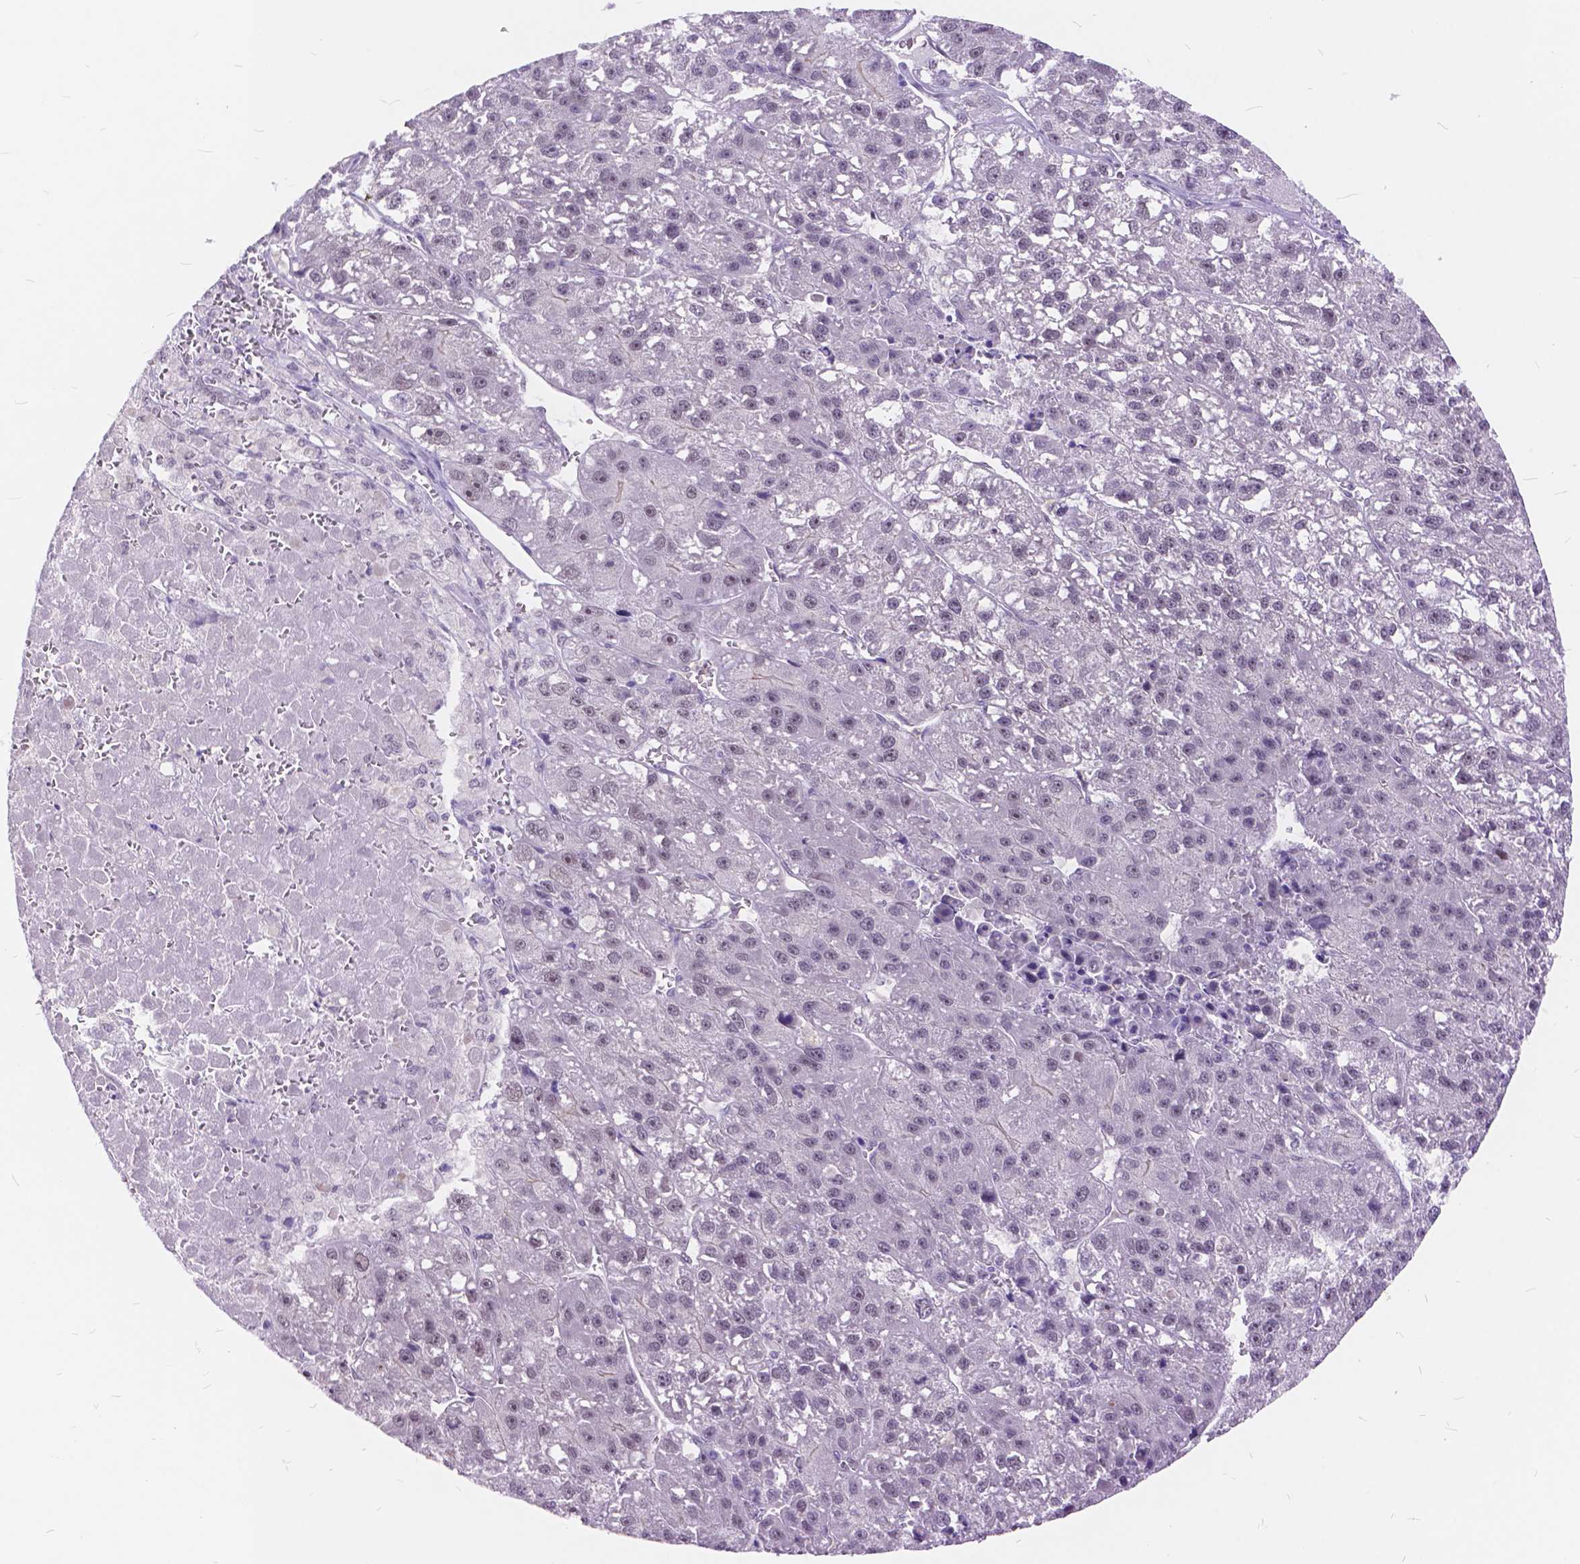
{"staining": {"intensity": "negative", "quantity": "none", "location": "none"}, "tissue": "liver cancer", "cell_type": "Tumor cells", "image_type": "cancer", "snomed": [{"axis": "morphology", "description": "Carcinoma, Hepatocellular, NOS"}, {"axis": "topography", "description": "Liver"}], "caption": "A high-resolution image shows immunohistochemistry staining of liver cancer, which reveals no significant expression in tumor cells. (DAB (3,3'-diaminobenzidine) IHC with hematoxylin counter stain).", "gene": "MAN2C1", "patient": {"sex": "female", "age": 70}}